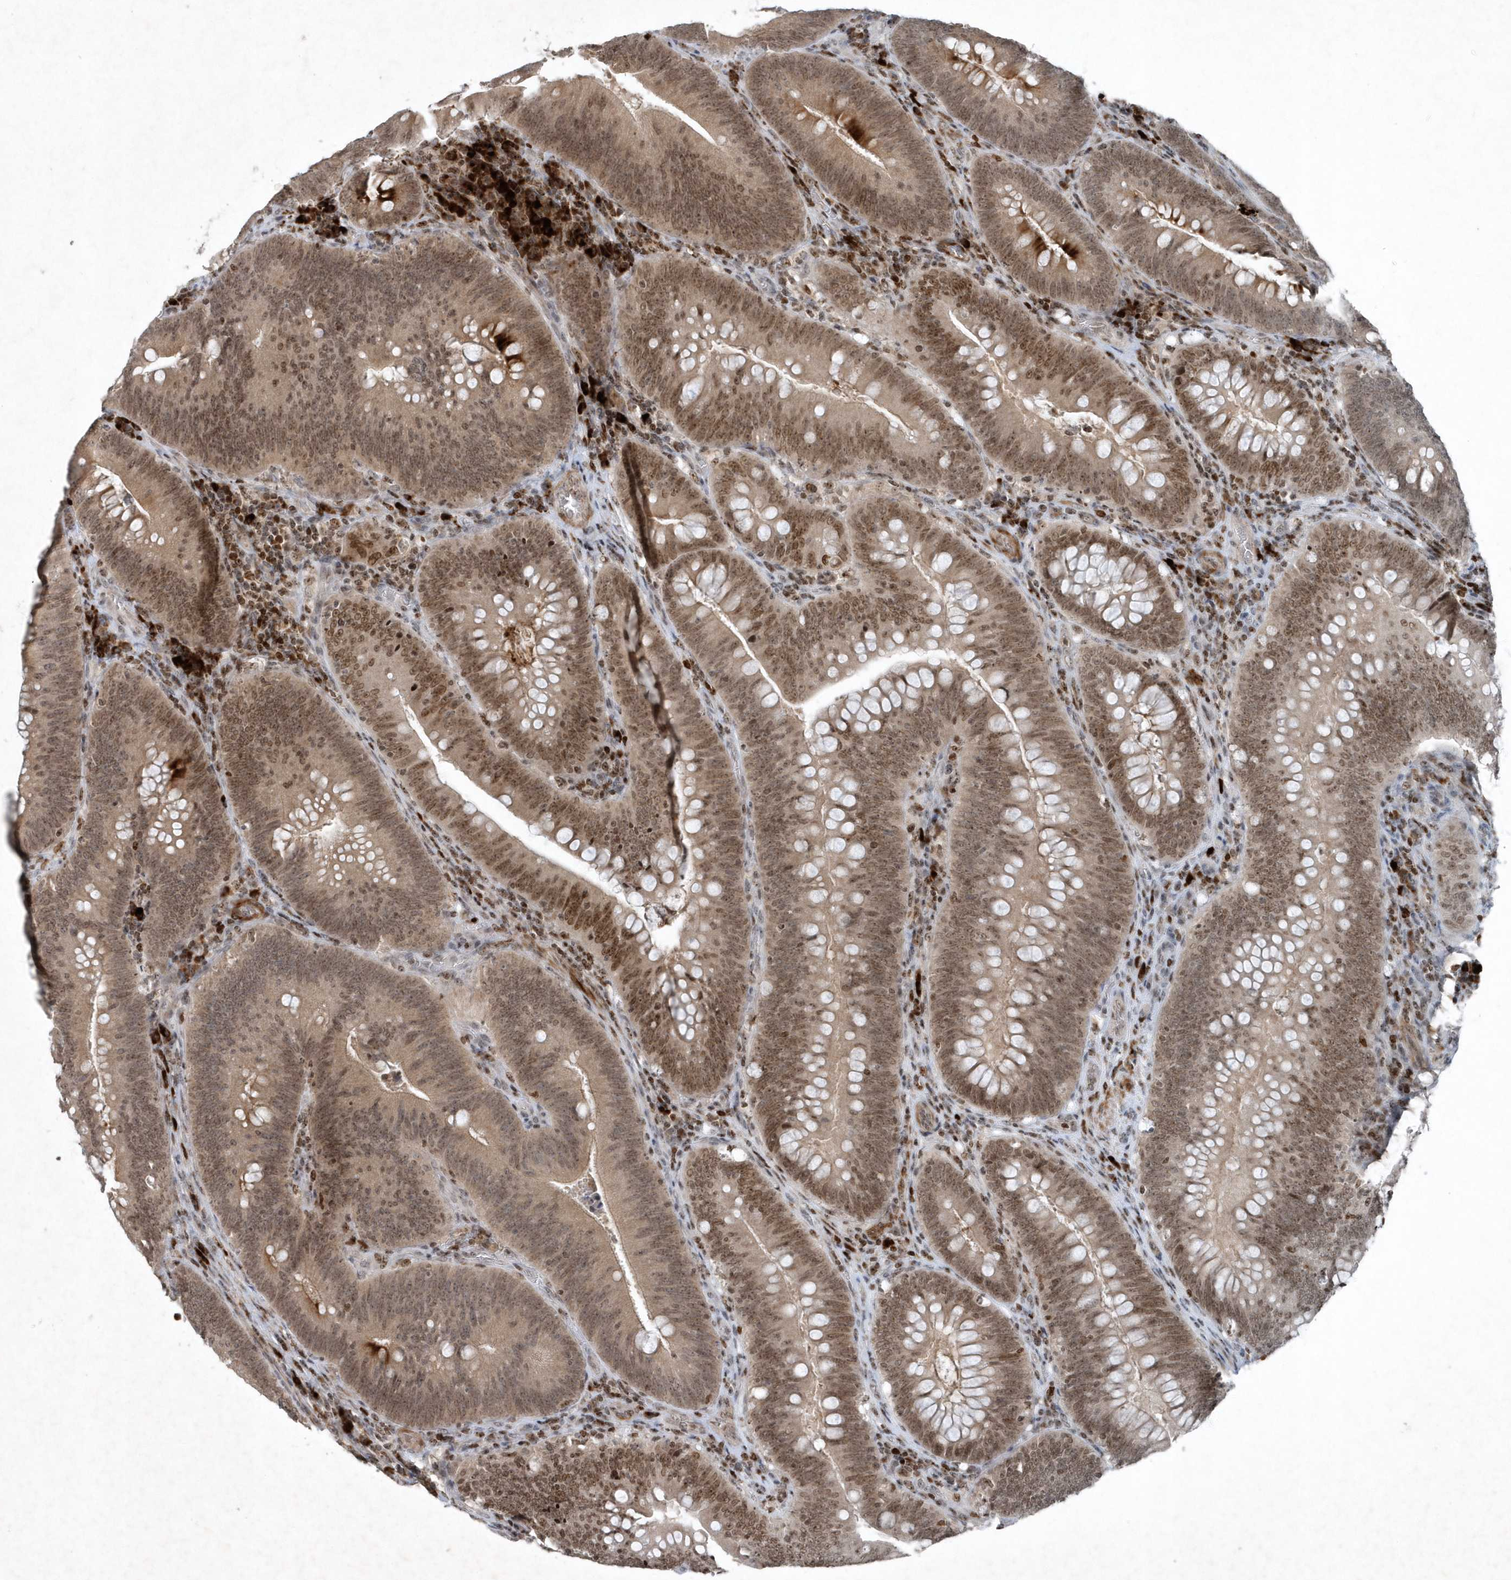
{"staining": {"intensity": "strong", "quantity": "25%-75%", "location": "cytoplasmic/membranous,nuclear"}, "tissue": "colorectal cancer", "cell_type": "Tumor cells", "image_type": "cancer", "snomed": [{"axis": "morphology", "description": "Normal tissue, NOS"}, {"axis": "topography", "description": "Colon"}], "caption": "This image reveals immunohistochemistry staining of colorectal cancer, with high strong cytoplasmic/membranous and nuclear staining in about 25%-75% of tumor cells.", "gene": "QTRT2", "patient": {"sex": "female", "age": 82}}